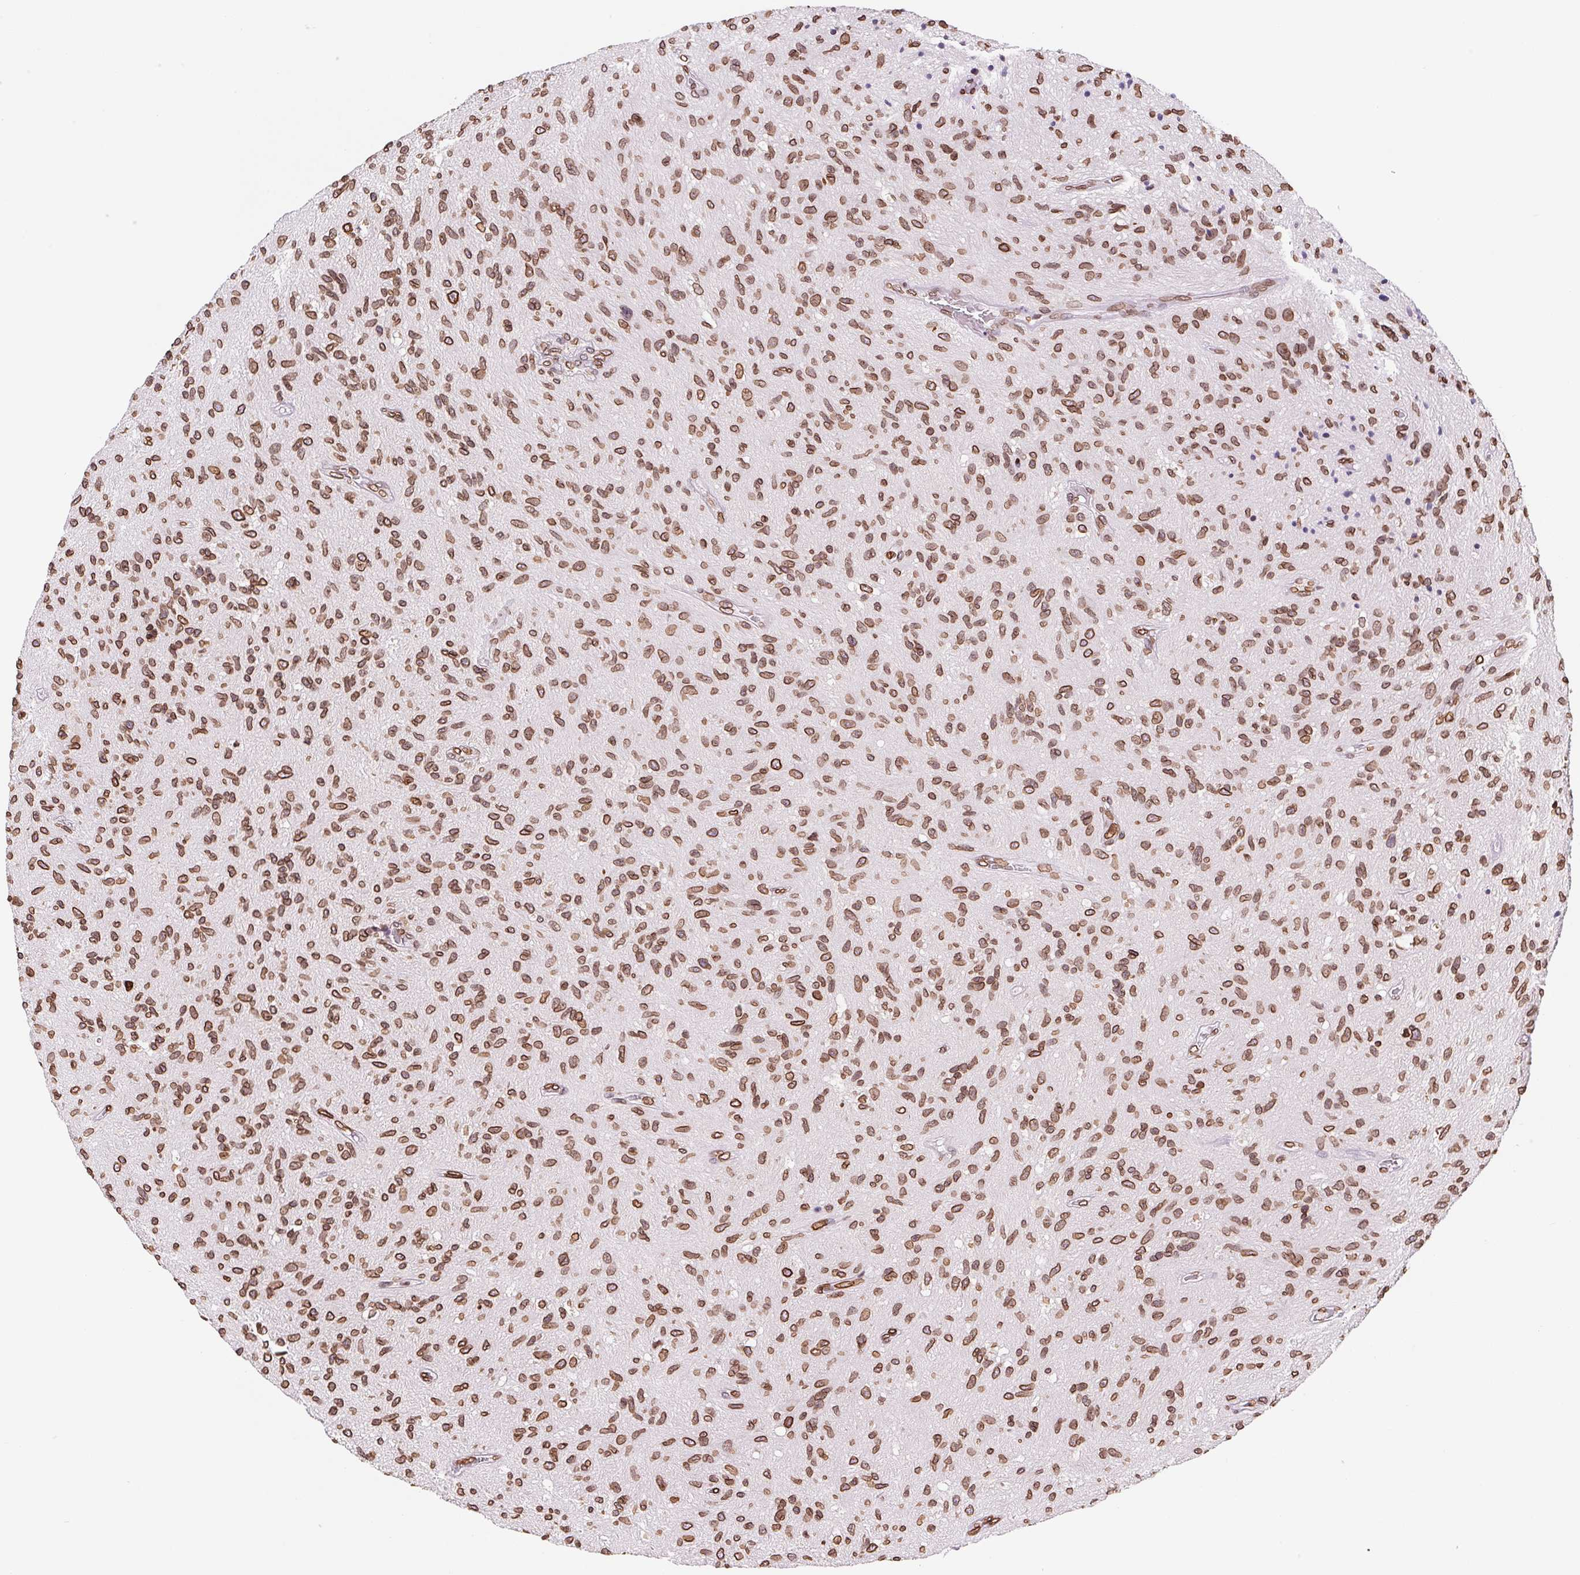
{"staining": {"intensity": "strong", "quantity": ">75%", "location": "cytoplasmic/membranous,nuclear"}, "tissue": "glioma", "cell_type": "Tumor cells", "image_type": "cancer", "snomed": [{"axis": "morphology", "description": "Glioma, malignant, High grade"}, {"axis": "topography", "description": "Brain"}], "caption": "Malignant glioma (high-grade) stained with a brown dye shows strong cytoplasmic/membranous and nuclear positive expression in about >75% of tumor cells.", "gene": "LMNB2", "patient": {"sex": "male", "age": 54}}